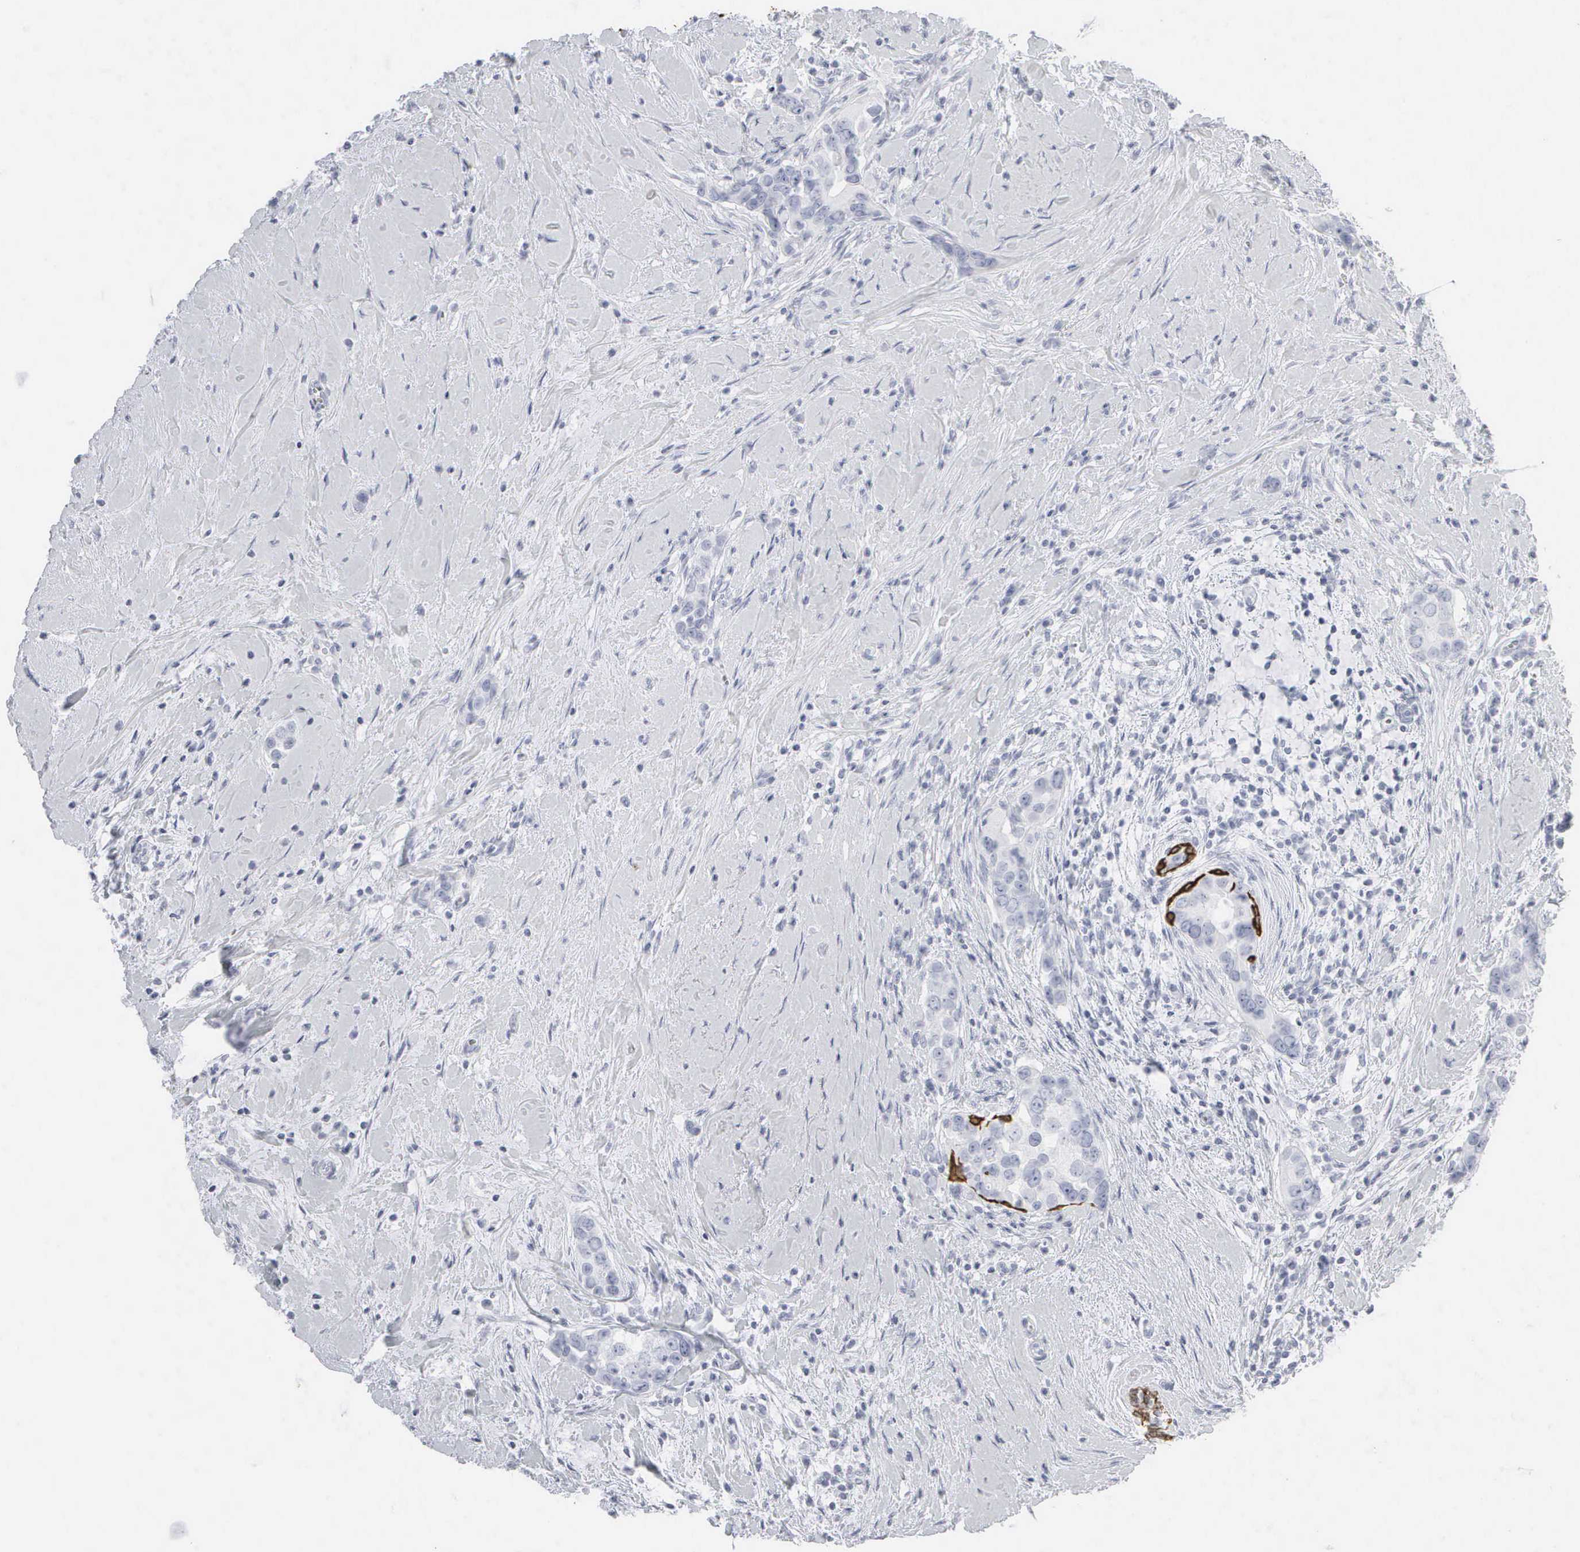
{"staining": {"intensity": "negative", "quantity": "none", "location": "none"}, "tissue": "breast cancer", "cell_type": "Tumor cells", "image_type": "cancer", "snomed": [{"axis": "morphology", "description": "Duct carcinoma"}, {"axis": "topography", "description": "Breast"}], "caption": "DAB immunohistochemical staining of human breast invasive ductal carcinoma shows no significant staining in tumor cells.", "gene": "KRT14", "patient": {"sex": "female", "age": 55}}